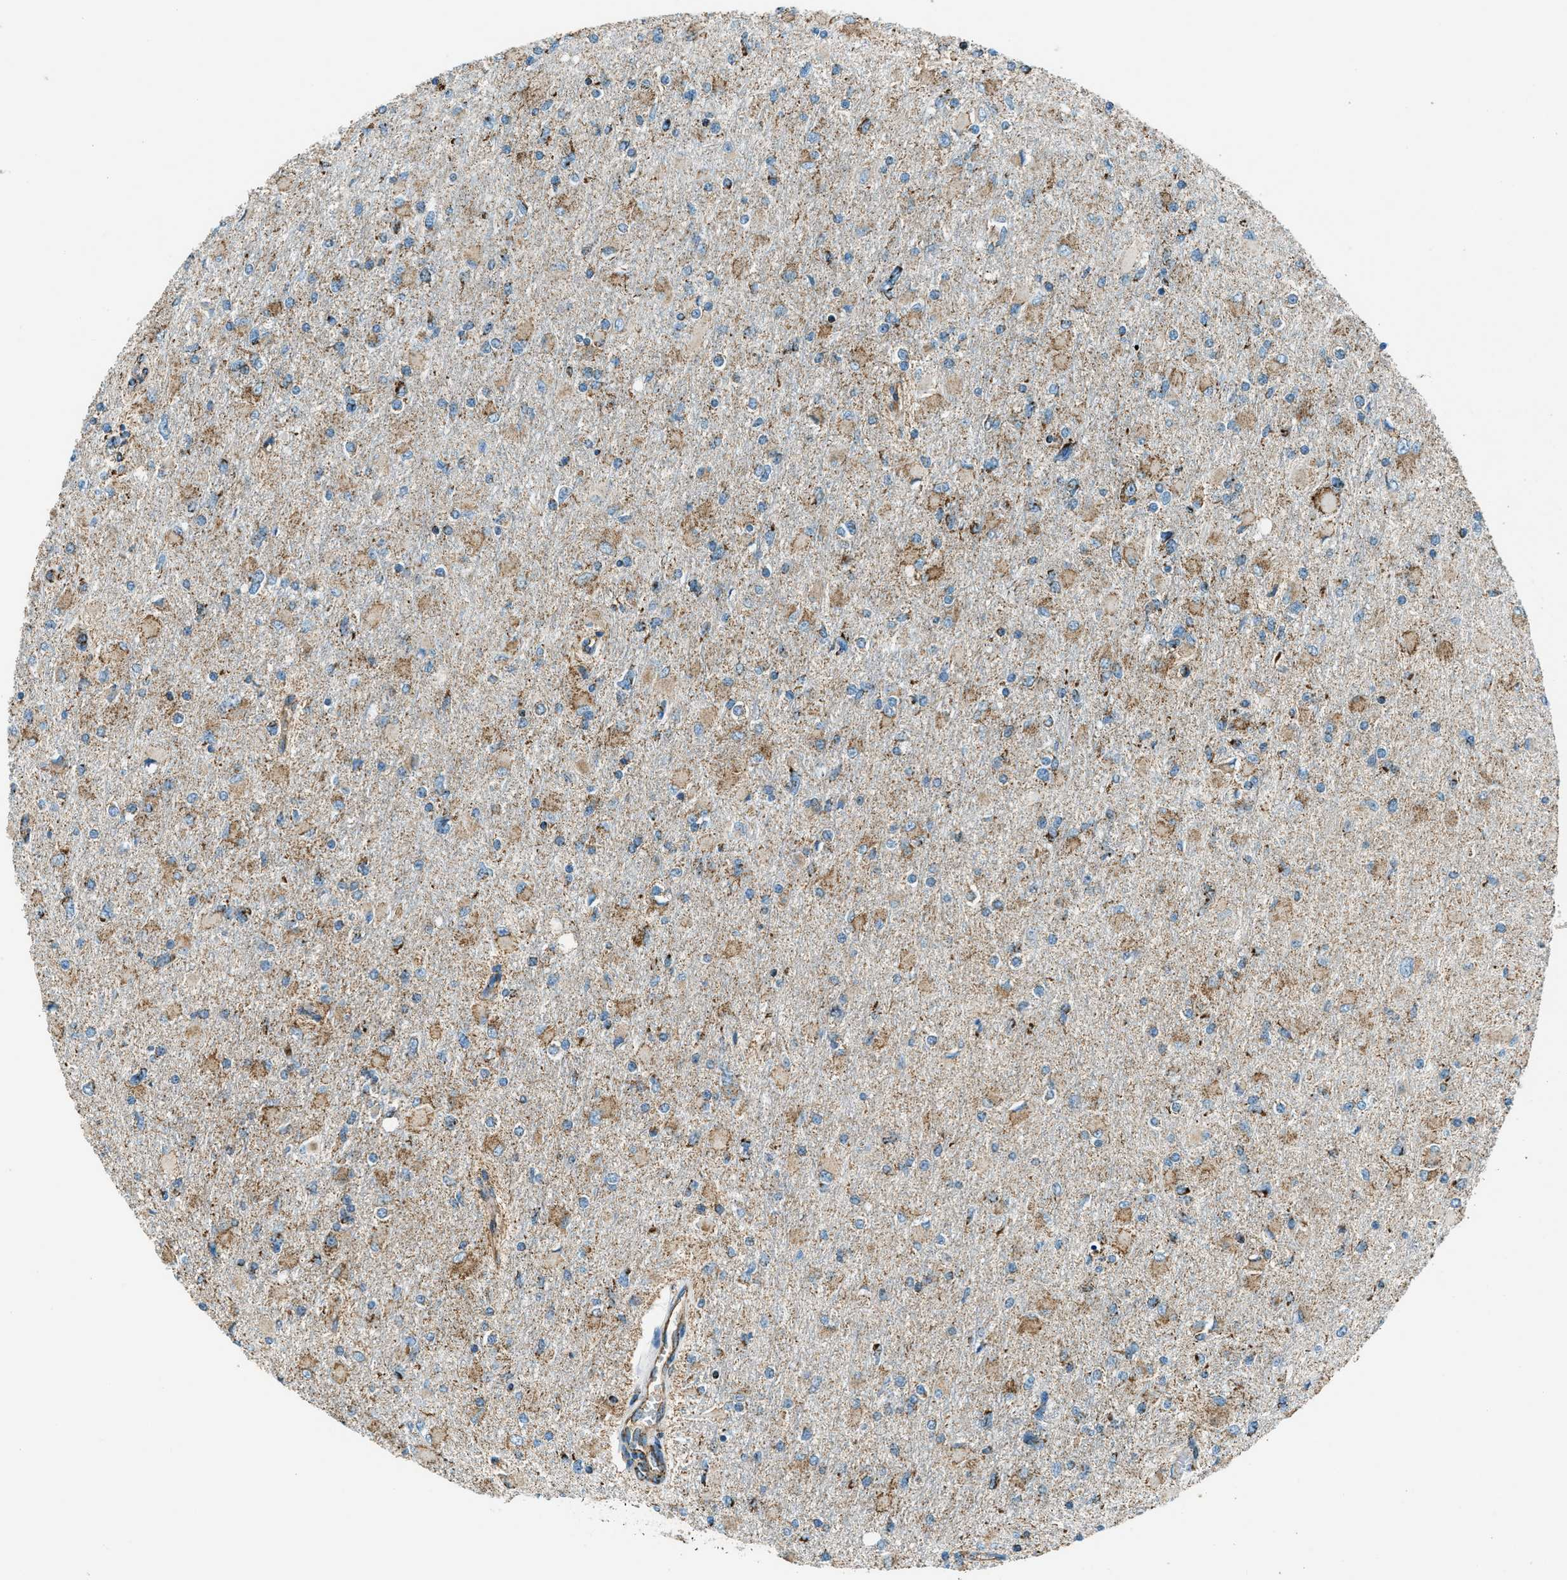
{"staining": {"intensity": "weak", "quantity": "25%-75%", "location": "cytoplasmic/membranous"}, "tissue": "glioma", "cell_type": "Tumor cells", "image_type": "cancer", "snomed": [{"axis": "morphology", "description": "Glioma, malignant, High grade"}, {"axis": "topography", "description": "Cerebral cortex"}], "caption": "A brown stain highlights weak cytoplasmic/membranous positivity of a protein in glioma tumor cells. (IHC, brightfield microscopy, high magnification).", "gene": "CHST15", "patient": {"sex": "female", "age": 36}}